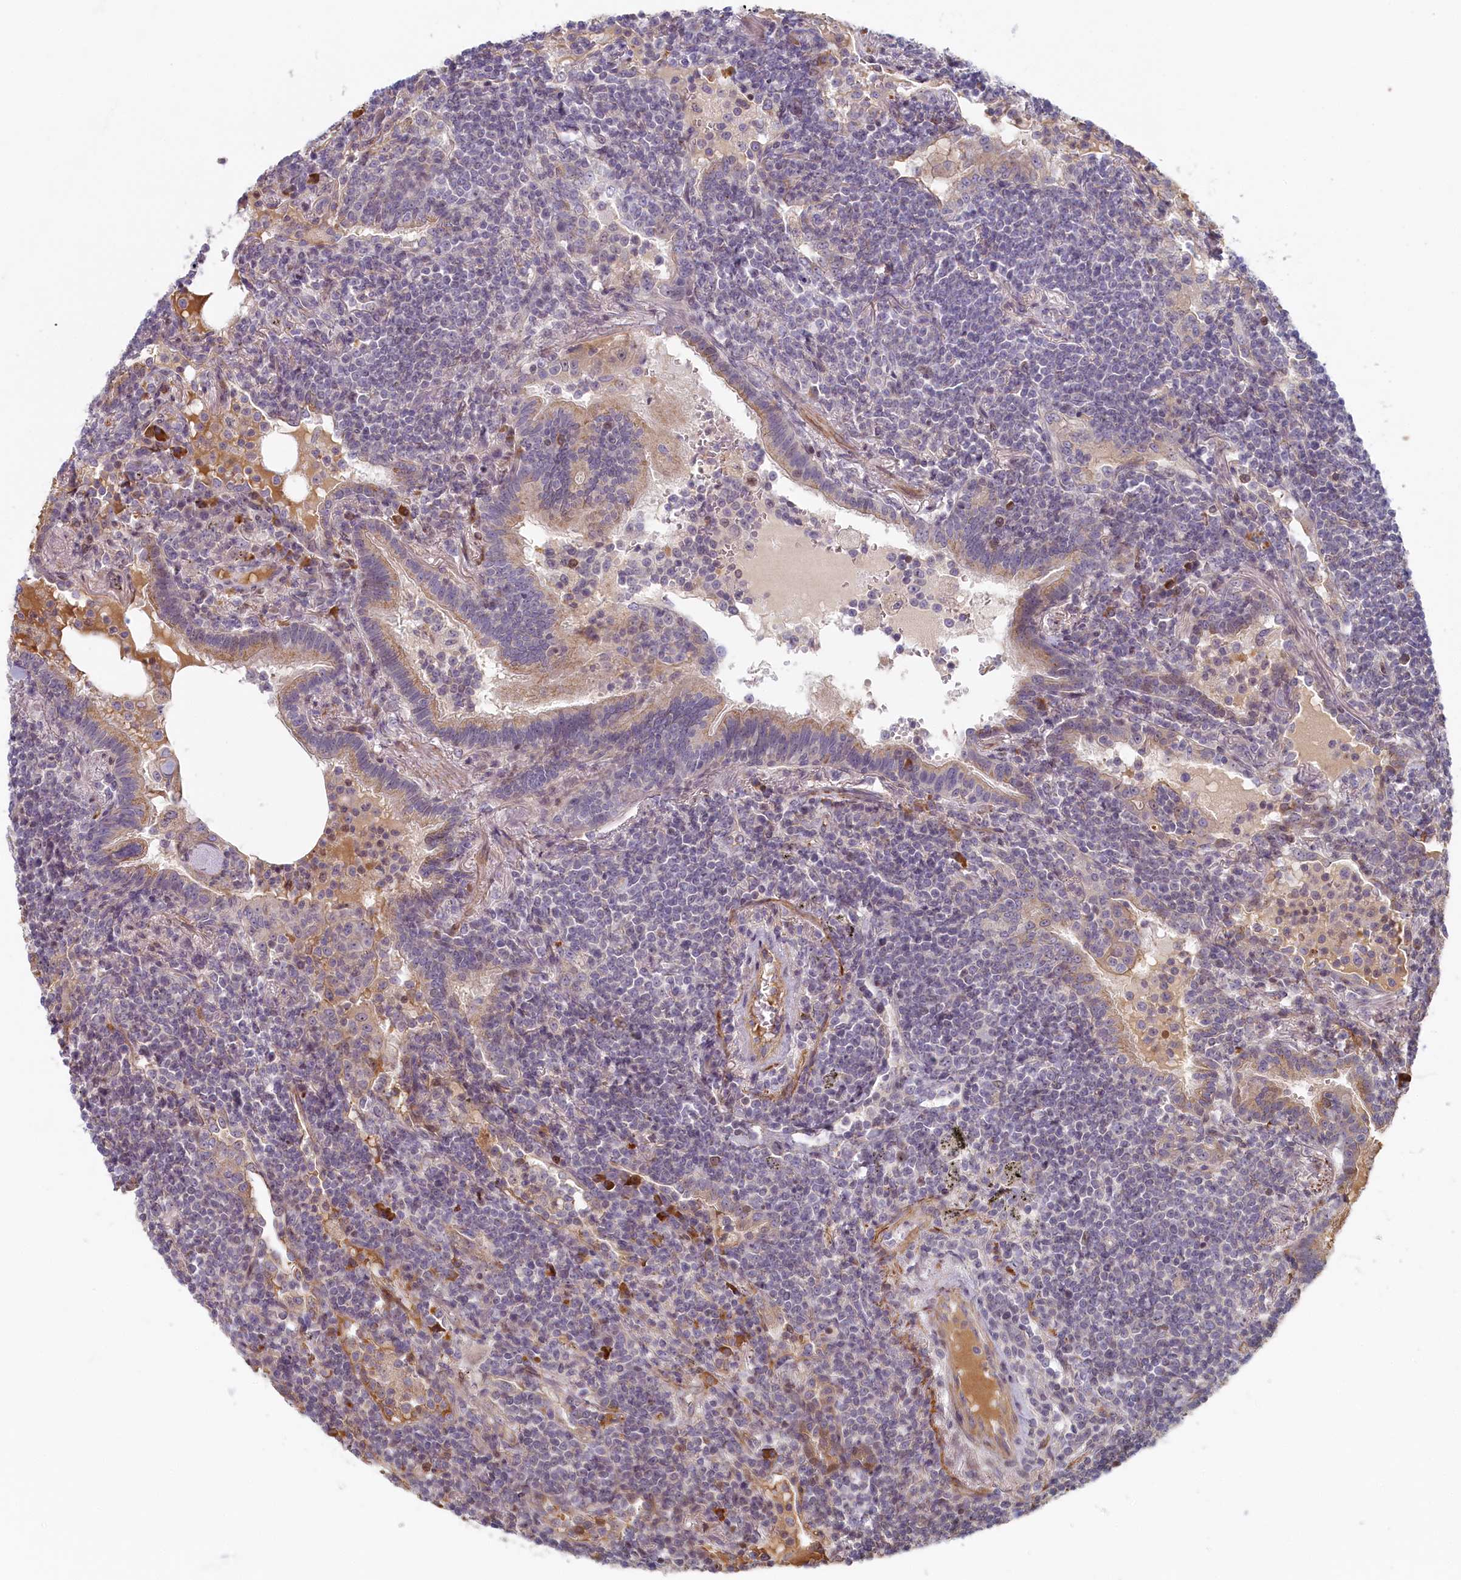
{"staining": {"intensity": "negative", "quantity": "none", "location": "none"}, "tissue": "lymphoma", "cell_type": "Tumor cells", "image_type": "cancer", "snomed": [{"axis": "morphology", "description": "Malignant lymphoma, non-Hodgkin's type, Low grade"}, {"axis": "topography", "description": "Lung"}], "caption": "The immunohistochemistry (IHC) photomicrograph has no significant expression in tumor cells of lymphoma tissue. (IHC, brightfield microscopy, high magnification).", "gene": "INTS4", "patient": {"sex": "female", "age": 71}}